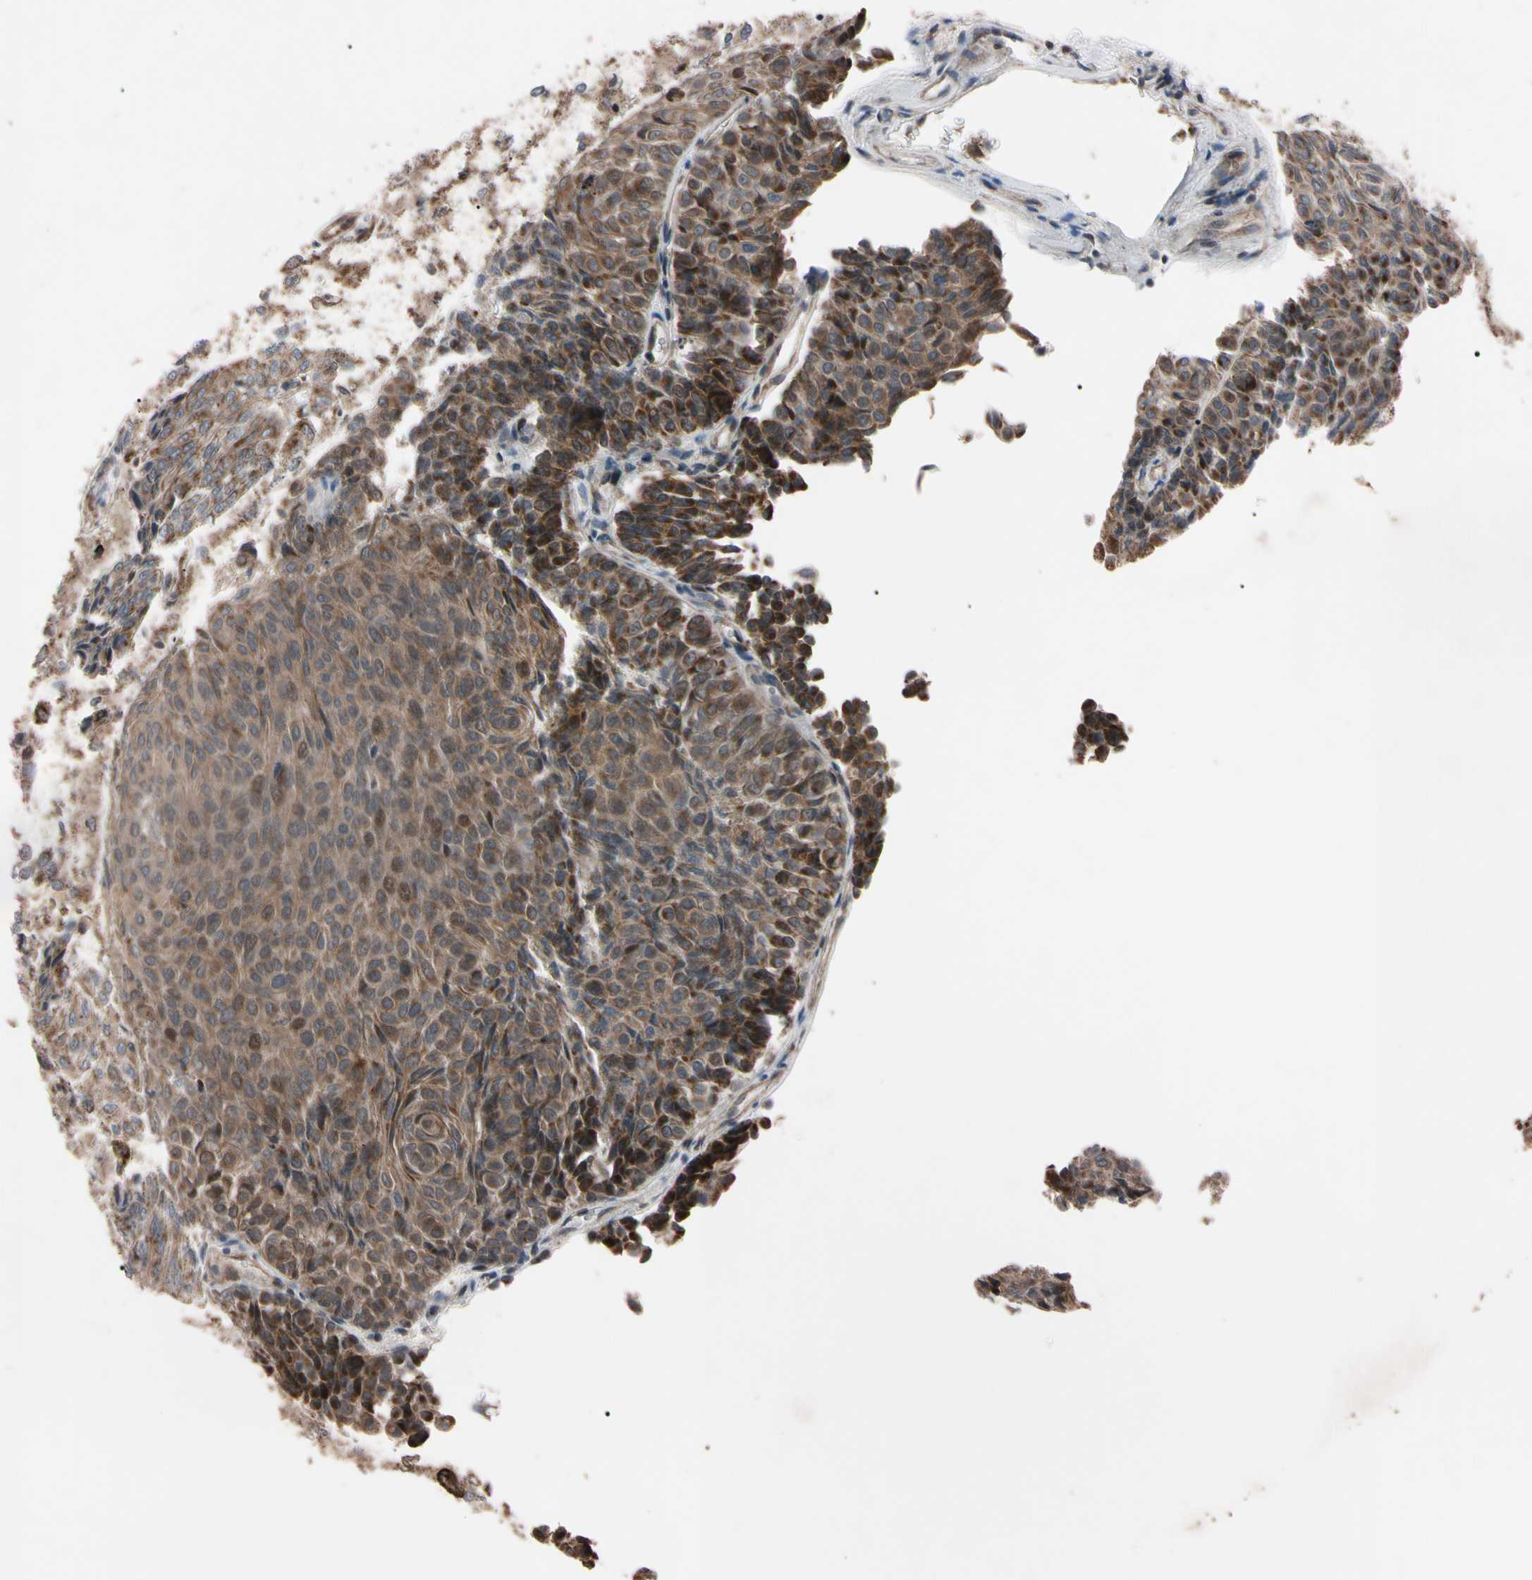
{"staining": {"intensity": "moderate", "quantity": ">75%", "location": "cytoplasmic/membranous"}, "tissue": "urothelial cancer", "cell_type": "Tumor cells", "image_type": "cancer", "snomed": [{"axis": "morphology", "description": "Urothelial carcinoma, Low grade"}, {"axis": "topography", "description": "Urinary bladder"}], "caption": "Moderate cytoplasmic/membranous expression for a protein is identified in about >75% of tumor cells of low-grade urothelial carcinoma using immunohistochemistry (IHC).", "gene": "TNFRSF1A", "patient": {"sex": "male", "age": 78}}